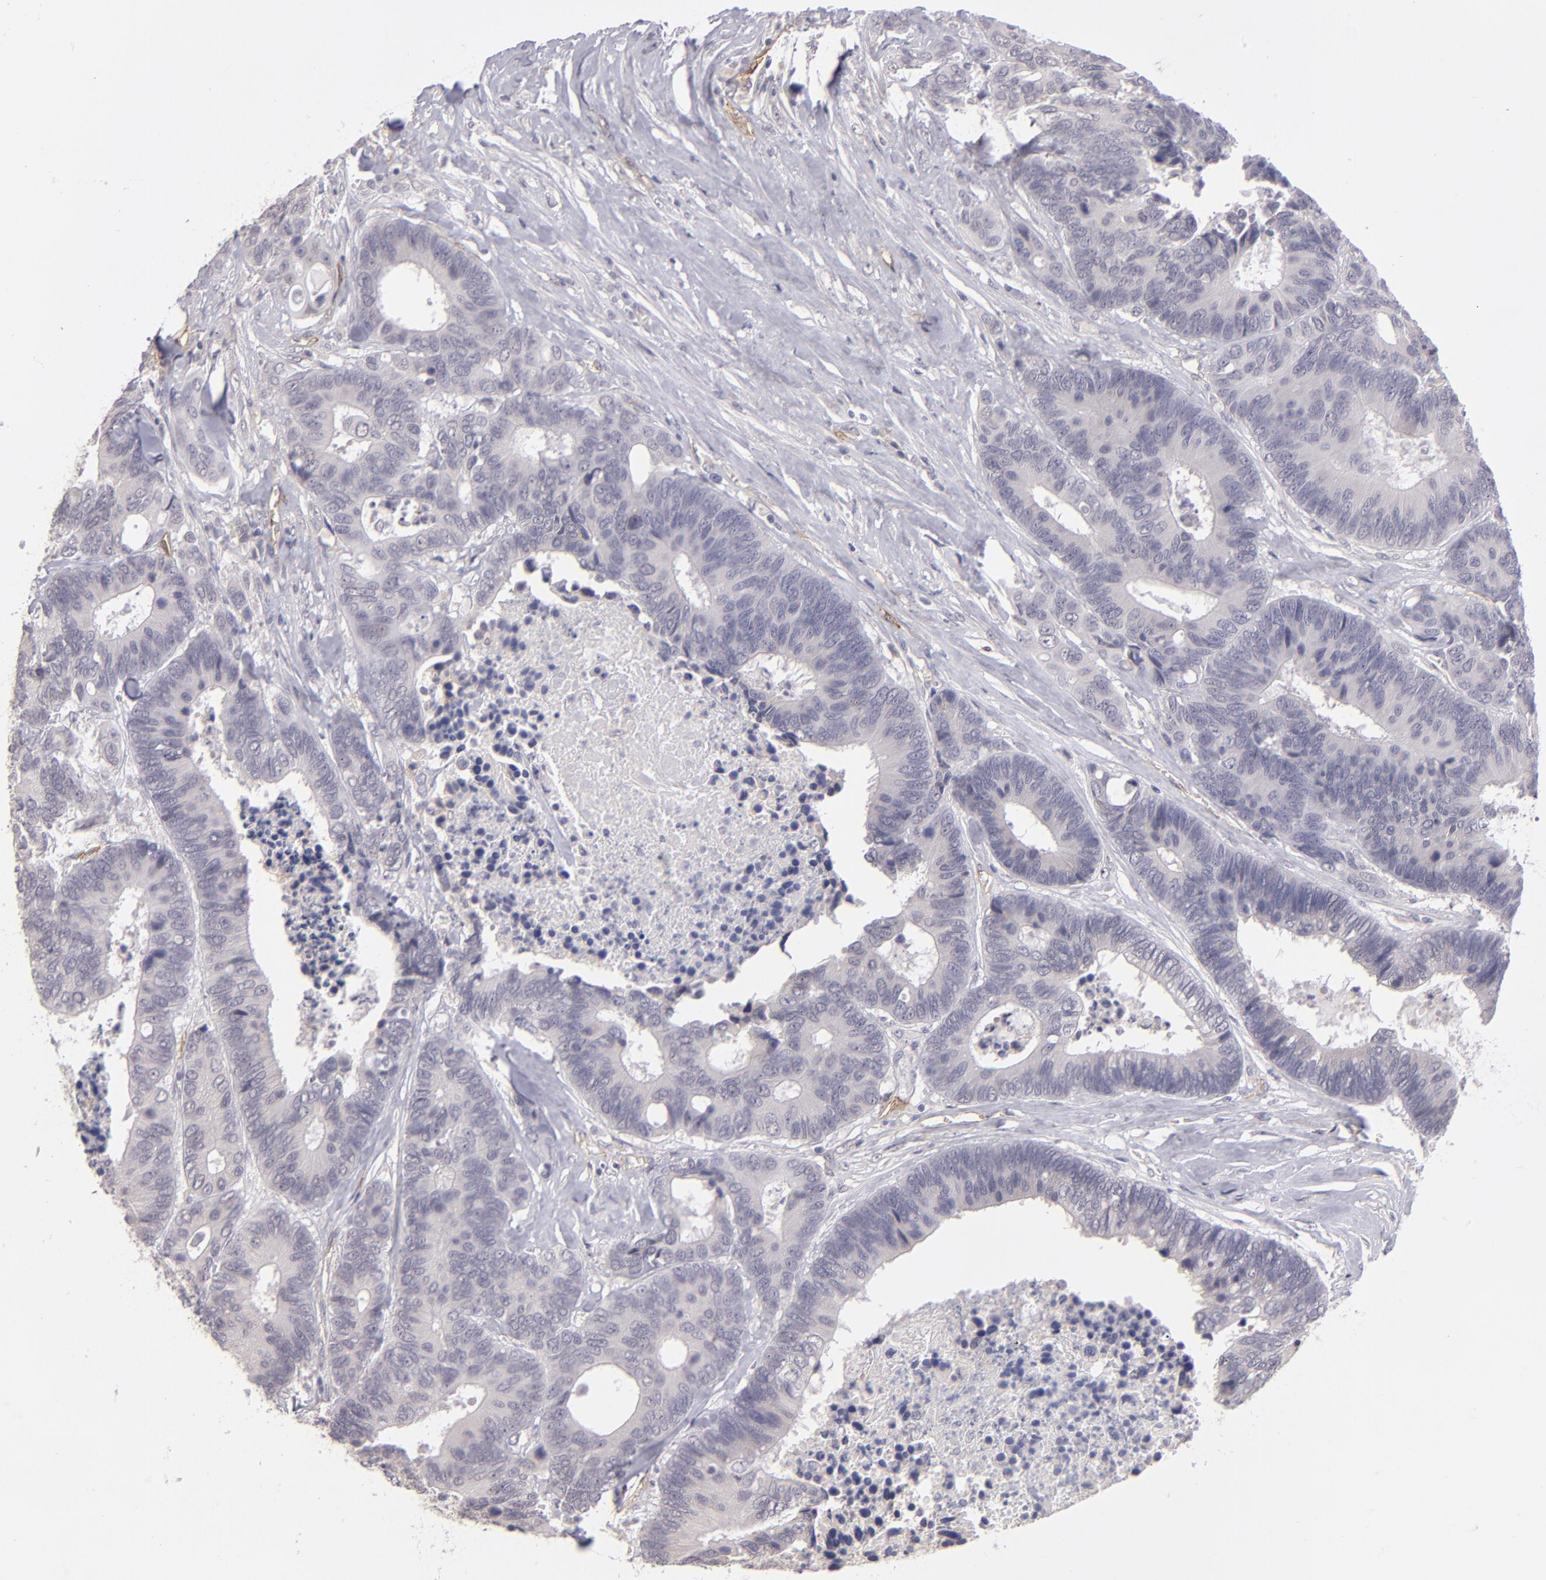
{"staining": {"intensity": "negative", "quantity": "none", "location": "none"}, "tissue": "colorectal cancer", "cell_type": "Tumor cells", "image_type": "cancer", "snomed": [{"axis": "morphology", "description": "Adenocarcinoma, NOS"}, {"axis": "topography", "description": "Rectum"}], "caption": "Human colorectal cancer (adenocarcinoma) stained for a protein using immunohistochemistry (IHC) demonstrates no staining in tumor cells.", "gene": "THBD", "patient": {"sex": "male", "age": 55}}